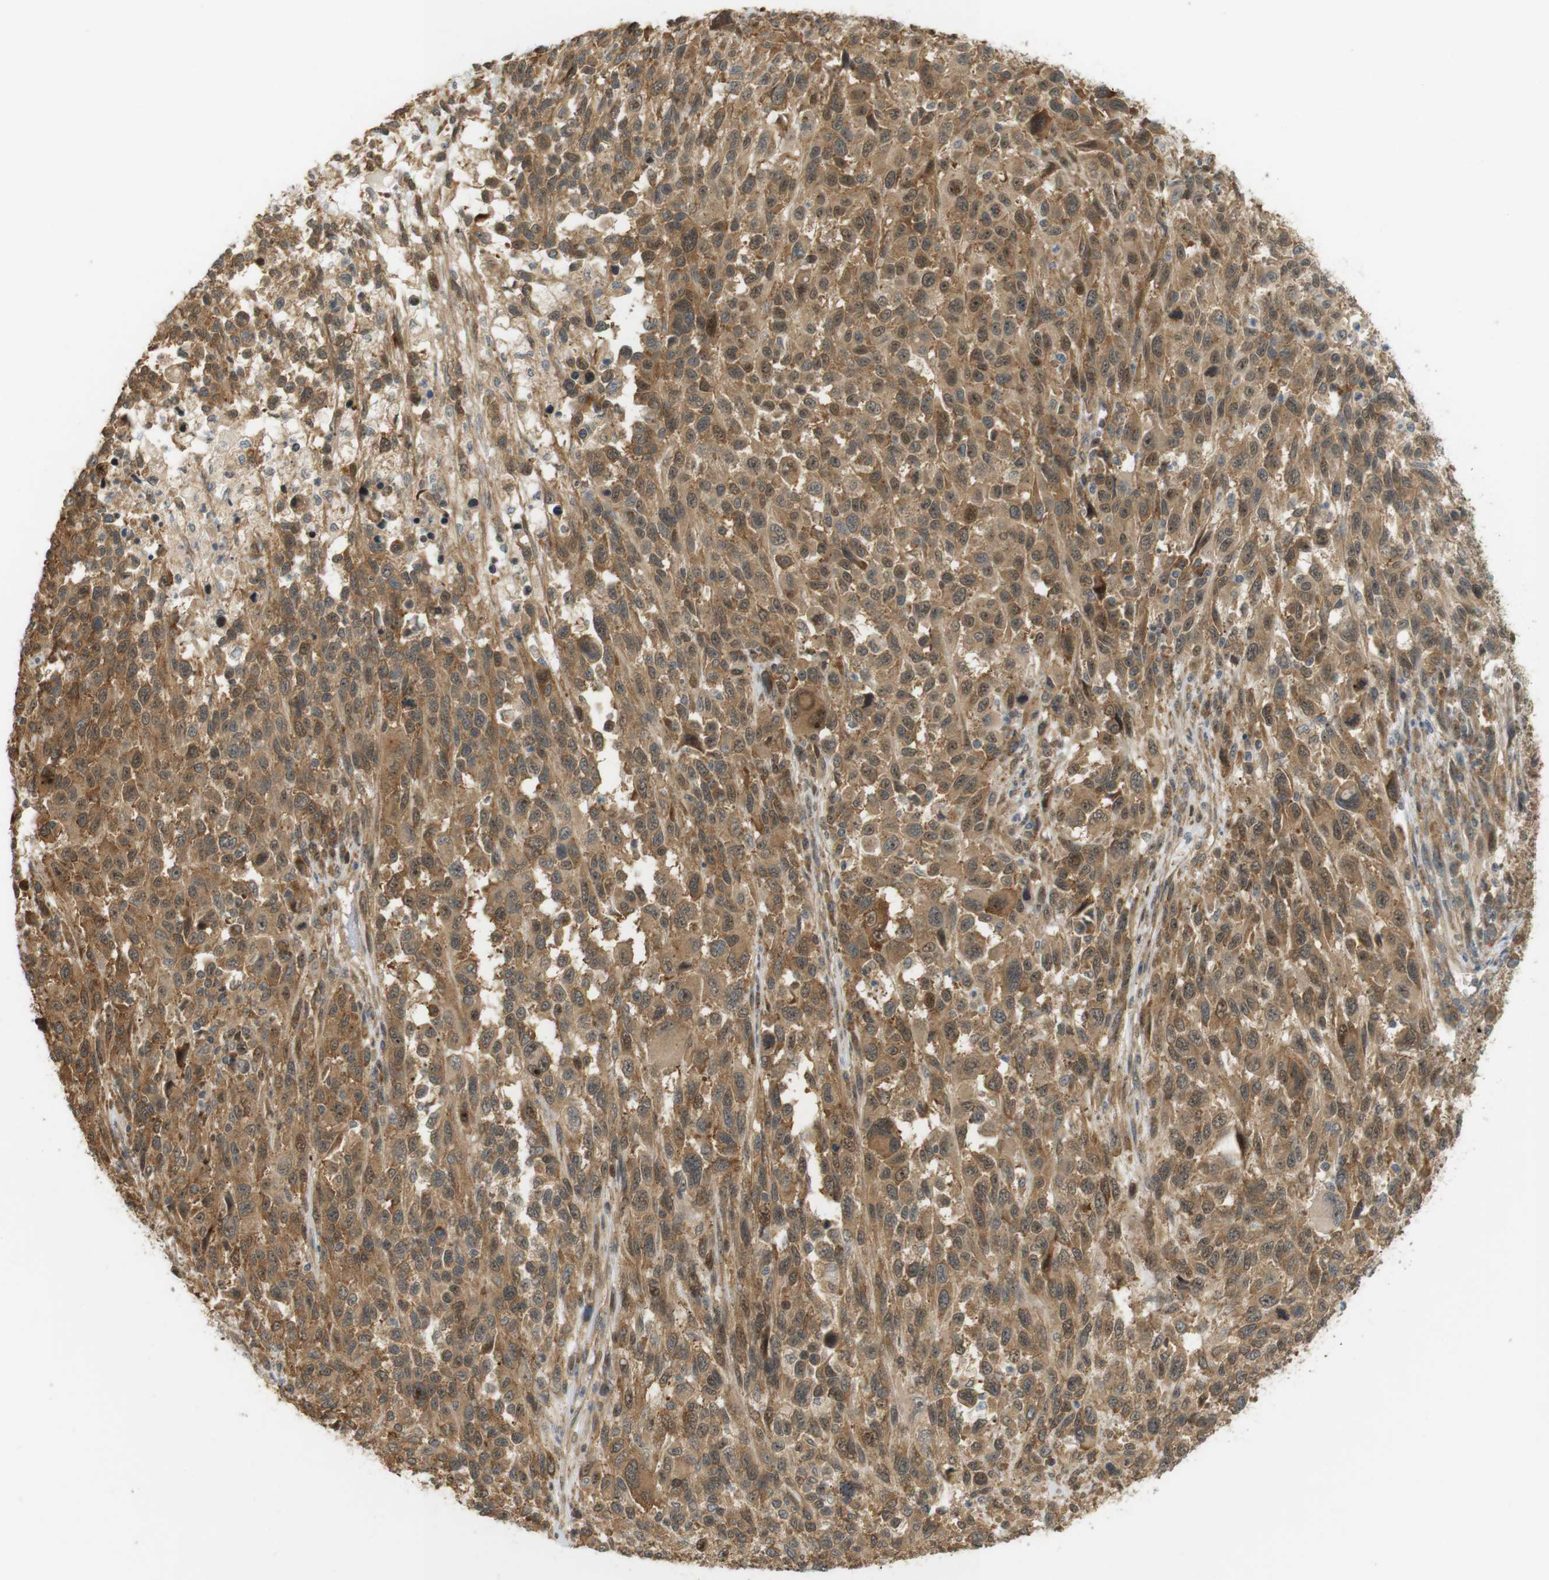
{"staining": {"intensity": "moderate", "quantity": ">75%", "location": "cytoplasmic/membranous,nuclear"}, "tissue": "melanoma", "cell_type": "Tumor cells", "image_type": "cancer", "snomed": [{"axis": "morphology", "description": "Malignant melanoma, Metastatic site"}, {"axis": "topography", "description": "Lymph node"}], "caption": "IHC micrograph of neoplastic tissue: melanoma stained using immunohistochemistry reveals medium levels of moderate protein expression localized specifically in the cytoplasmic/membranous and nuclear of tumor cells, appearing as a cytoplasmic/membranous and nuclear brown color.", "gene": "PA2G4", "patient": {"sex": "male", "age": 61}}